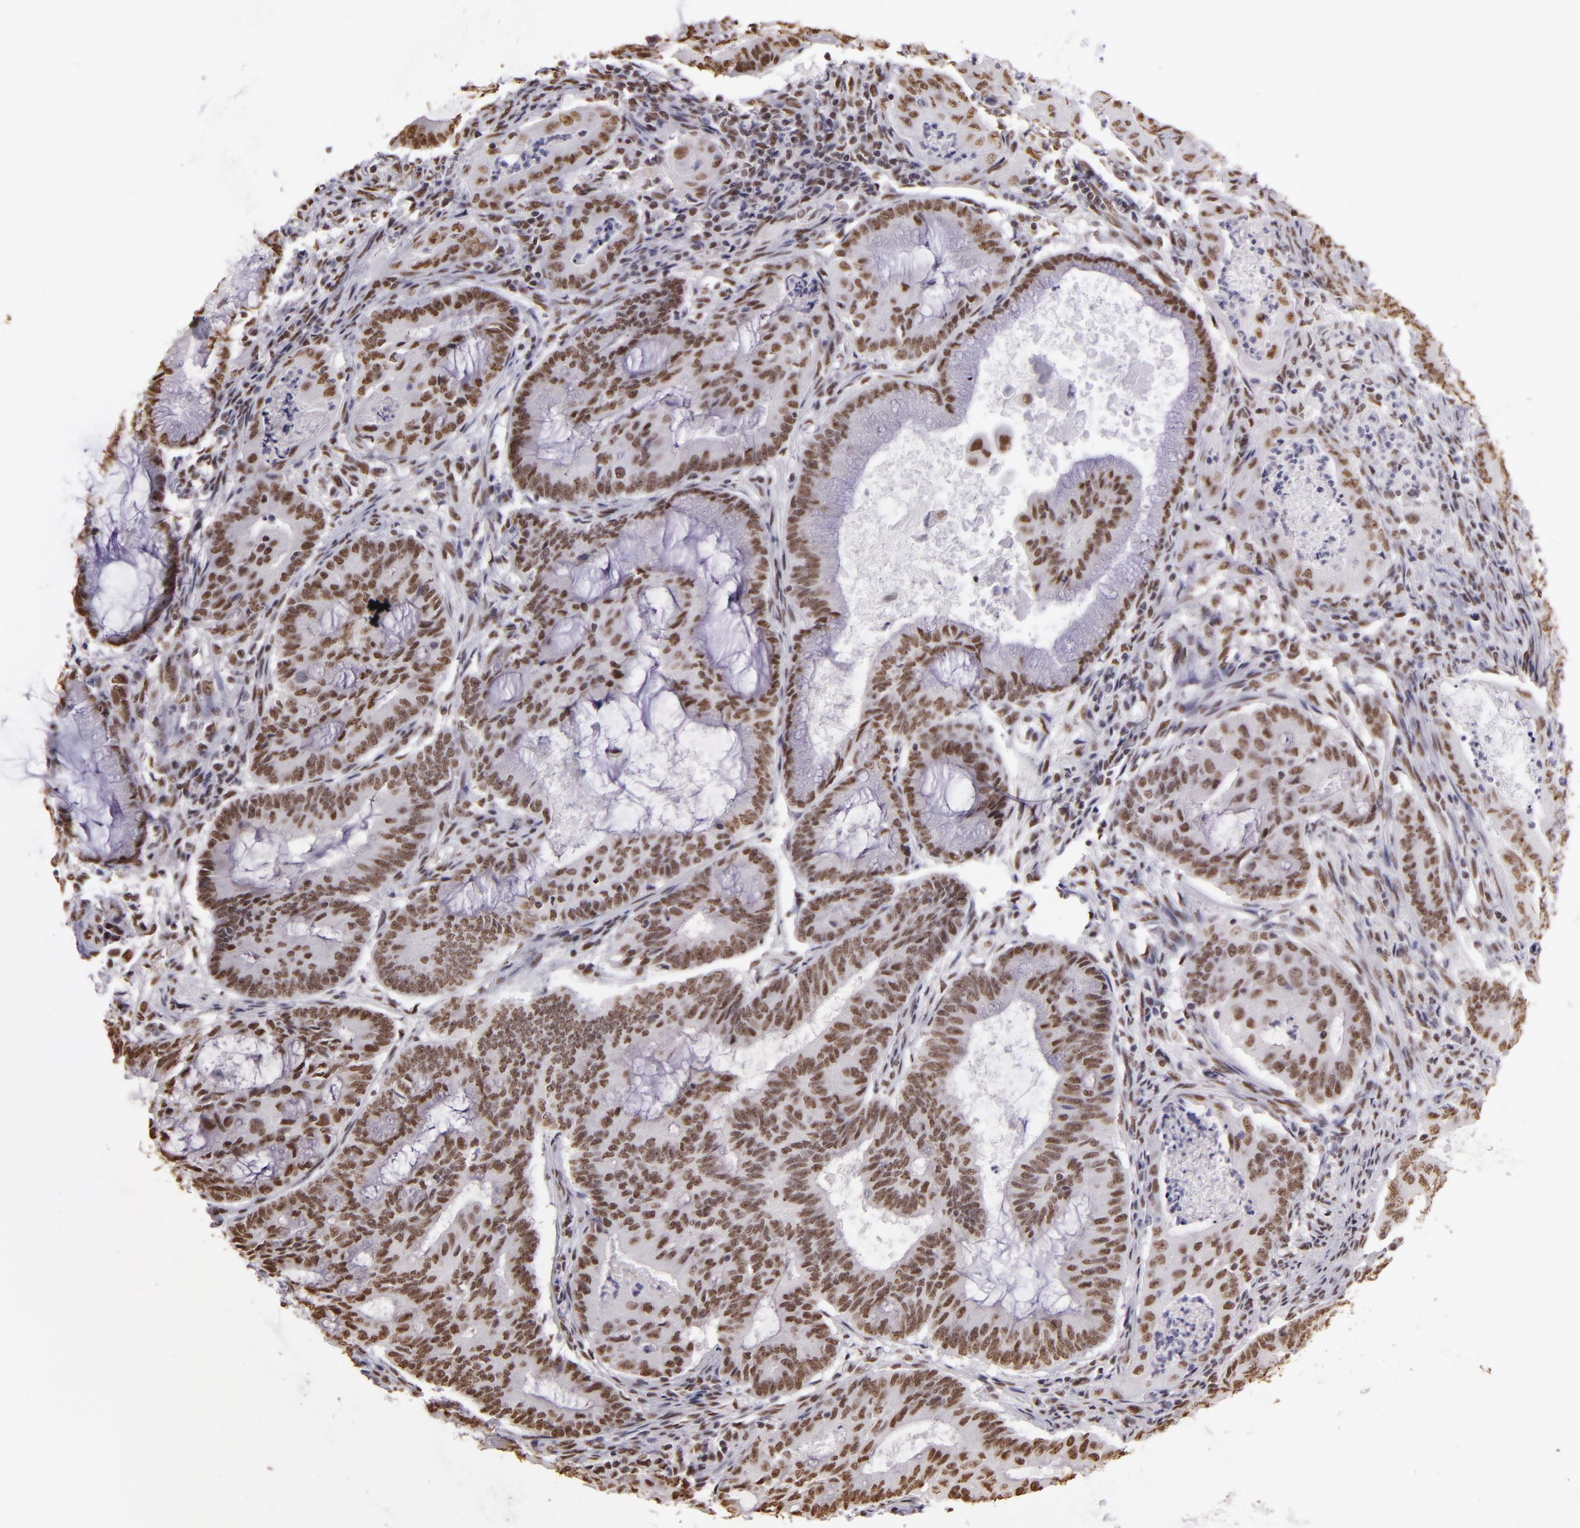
{"staining": {"intensity": "moderate", "quantity": ">75%", "location": "nuclear"}, "tissue": "endometrial cancer", "cell_type": "Tumor cells", "image_type": "cancer", "snomed": [{"axis": "morphology", "description": "Adenocarcinoma, NOS"}, {"axis": "topography", "description": "Endometrium"}], "caption": "High-power microscopy captured an immunohistochemistry (IHC) micrograph of endometrial cancer, revealing moderate nuclear staining in about >75% of tumor cells. Immunohistochemistry (ihc) stains the protein of interest in brown and the nuclei are stained blue.", "gene": "PAPOLA", "patient": {"sex": "female", "age": 63}}